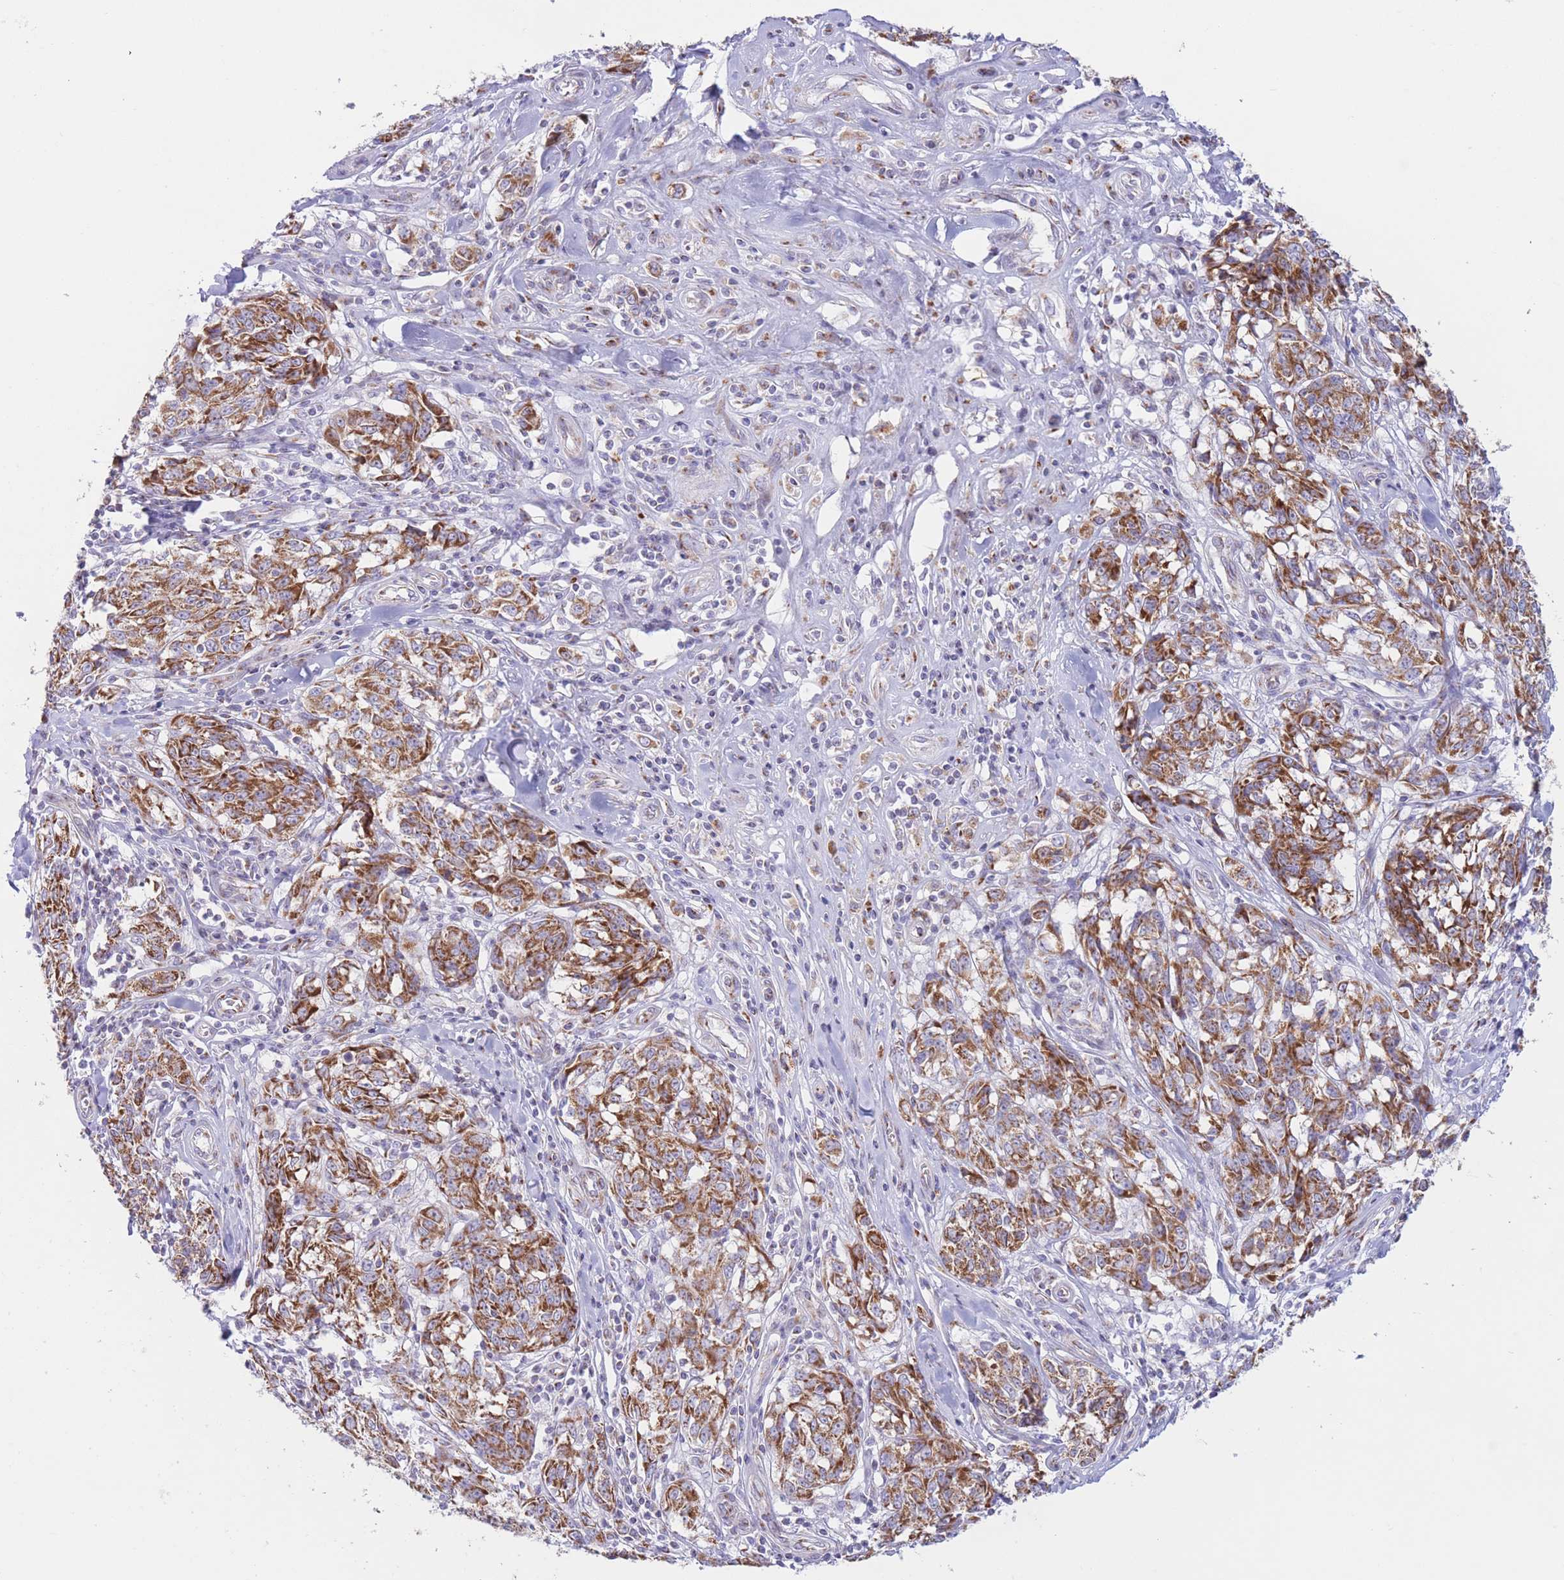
{"staining": {"intensity": "moderate", "quantity": ">75%", "location": "cytoplasmic/membranous"}, "tissue": "melanoma", "cell_type": "Tumor cells", "image_type": "cancer", "snomed": [{"axis": "morphology", "description": "Normal tissue, NOS"}, {"axis": "morphology", "description": "Malignant melanoma, NOS"}, {"axis": "topography", "description": "Skin"}], "caption": "Human melanoma stained with a protein marker exhibits moderate staining in tumor cells.", "gene": "MPND", "patient": {"sex": "female", "age": 64}}